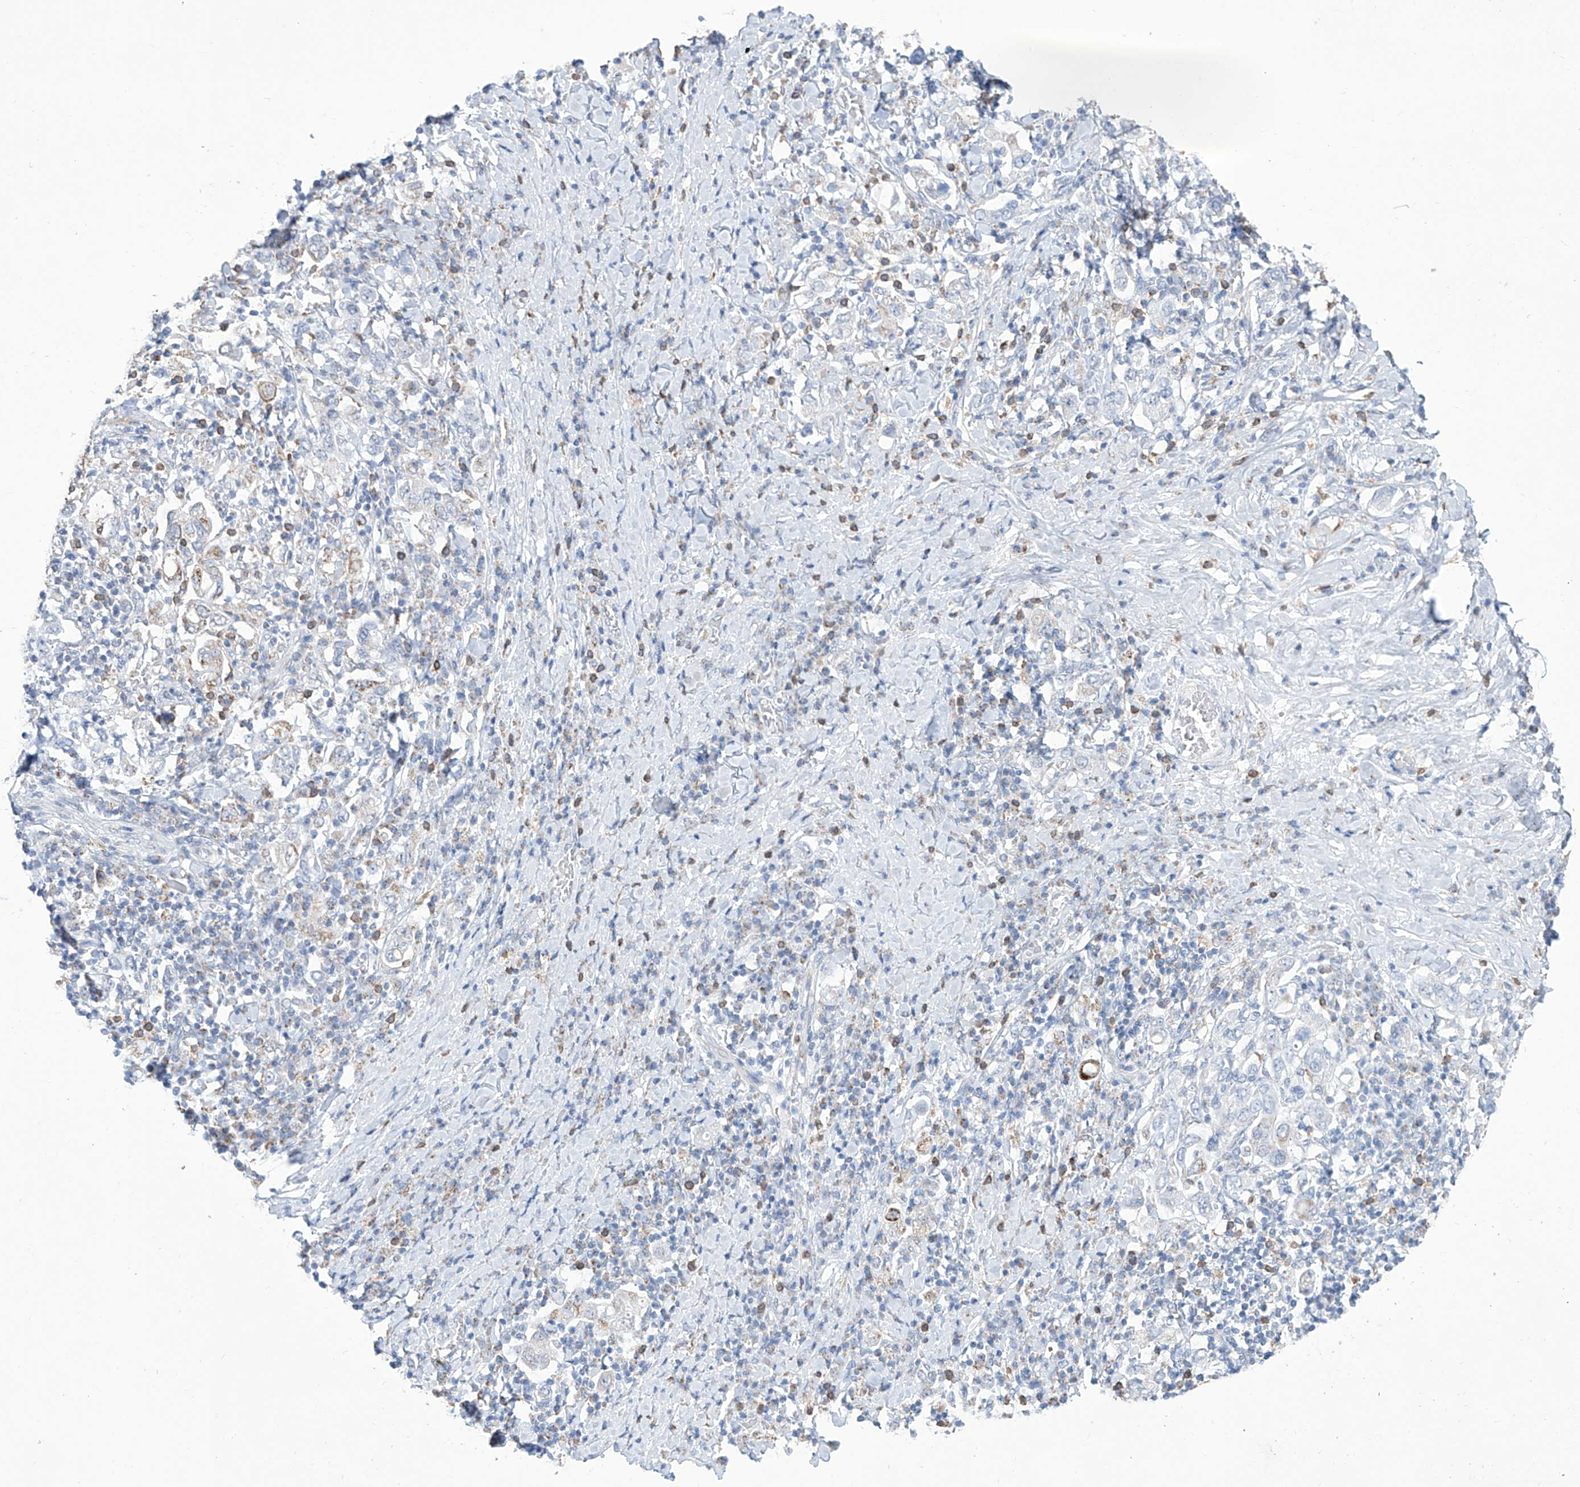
{"staining": {"intensity": "negative", "quantity": "none", "location": "none"}, "tissue": "stomach cancer", "cell_type": "Tumor cells", "image_type": "cancer", "snomed": [{"axis": "morphology", "description": "Adenocarcinoma, NOS"}, {"axis": "topography", "description": "Stomach, upper"}], "caption": "Immunohistochemical staining of human stomach cancer (adenocarcinoma) displays no significant expression in tumor cells.", "gene": "ALDH6A1", "patient": {"sex": "male", "age": 62}}